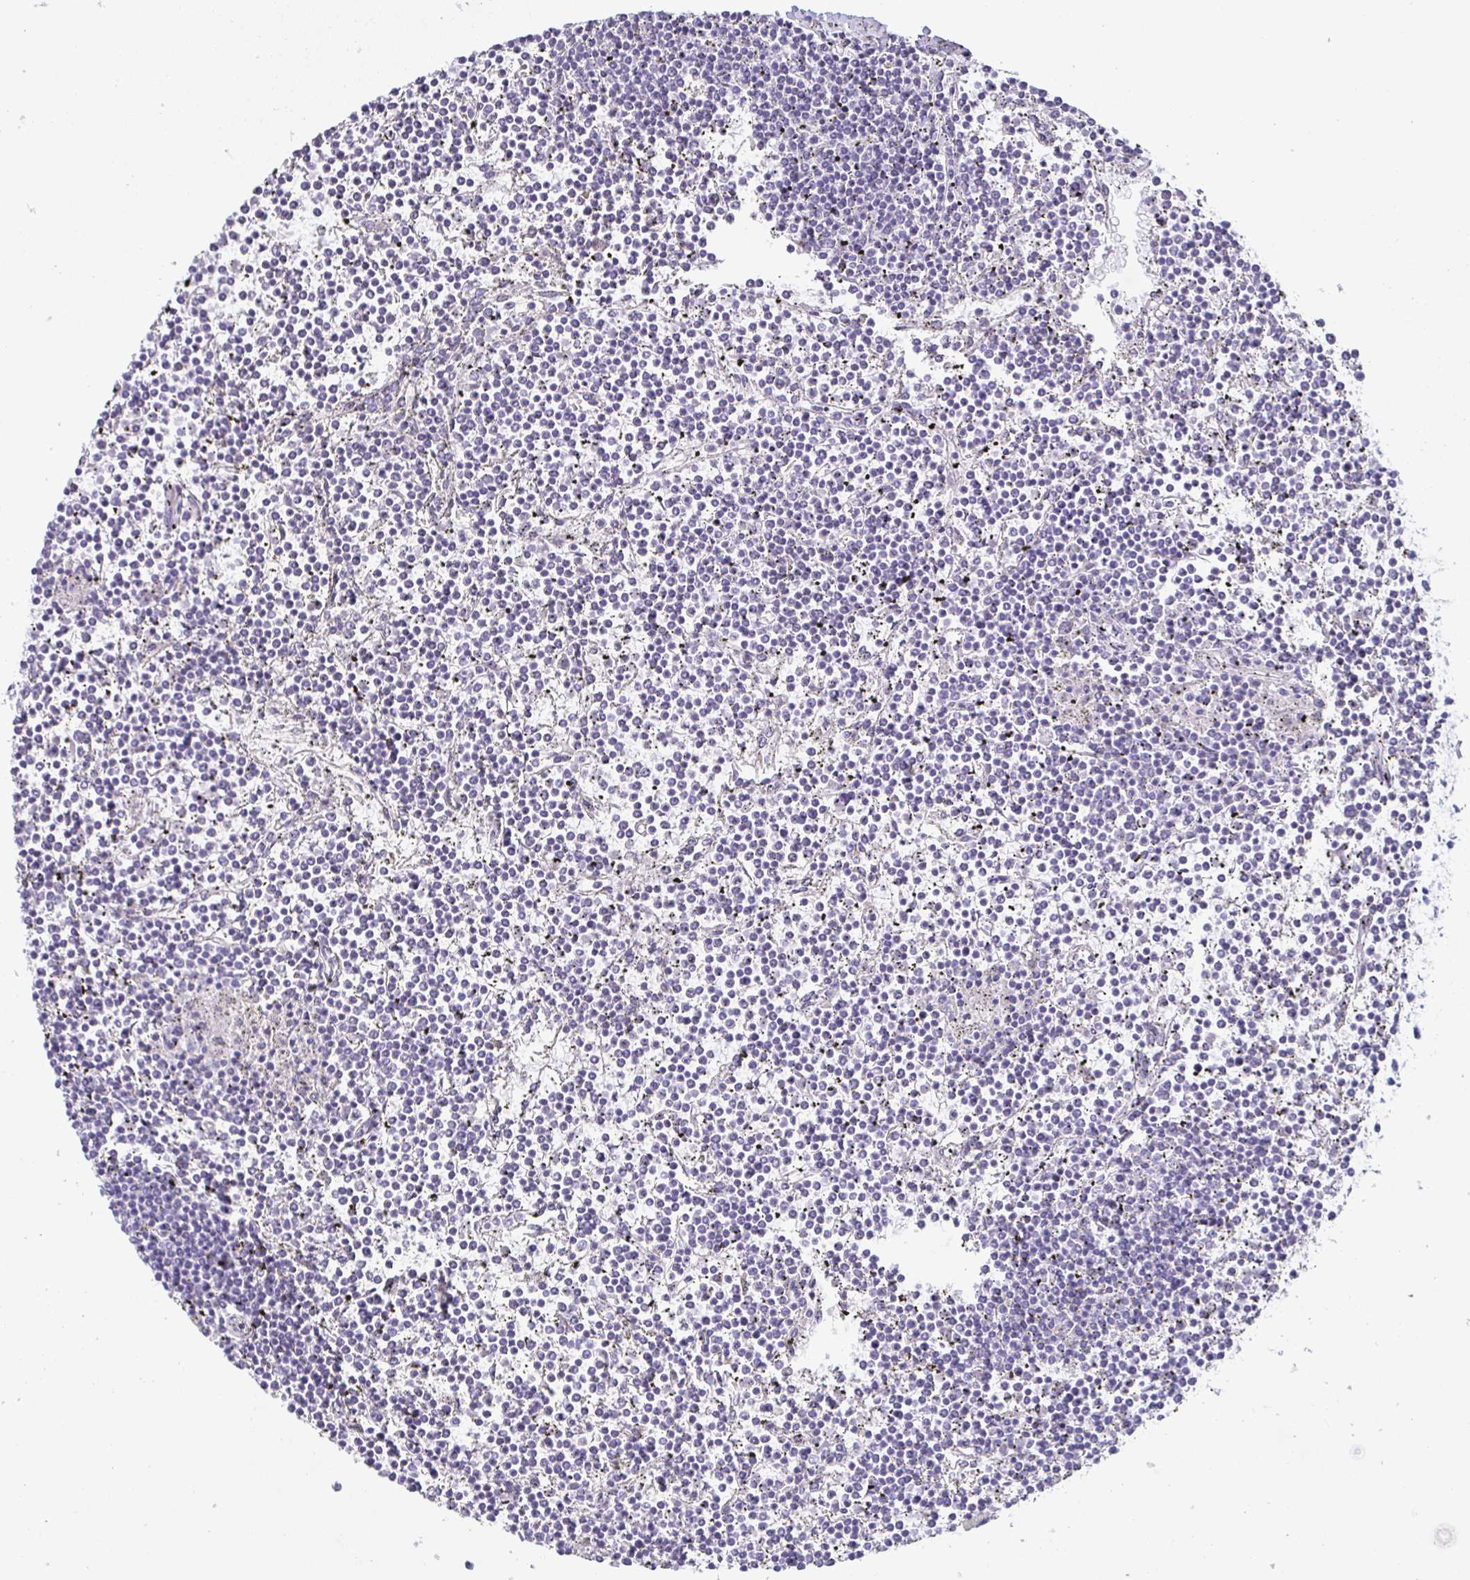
{"staining": {"intensity": "negative", "quantity": "none", "location": "none"}, "tissue": "lymphoma", "cell_type": "Tumor cells", "image_type": "cancer", "snomed": [{"axis": "morphology", "description": "Malignant lymphoma, non-Hodgkin's type, Low grade"}, {"axis": "topography", "description": "Spleen"}], "caption": "Malignant lymphoma, non-Hodgkin's type (low-grade) was stained to show a protein in brown. There is no significant staining in tumor cells.", "gene": "PRR4", "patient": {"sex": "female", "age": 19}}